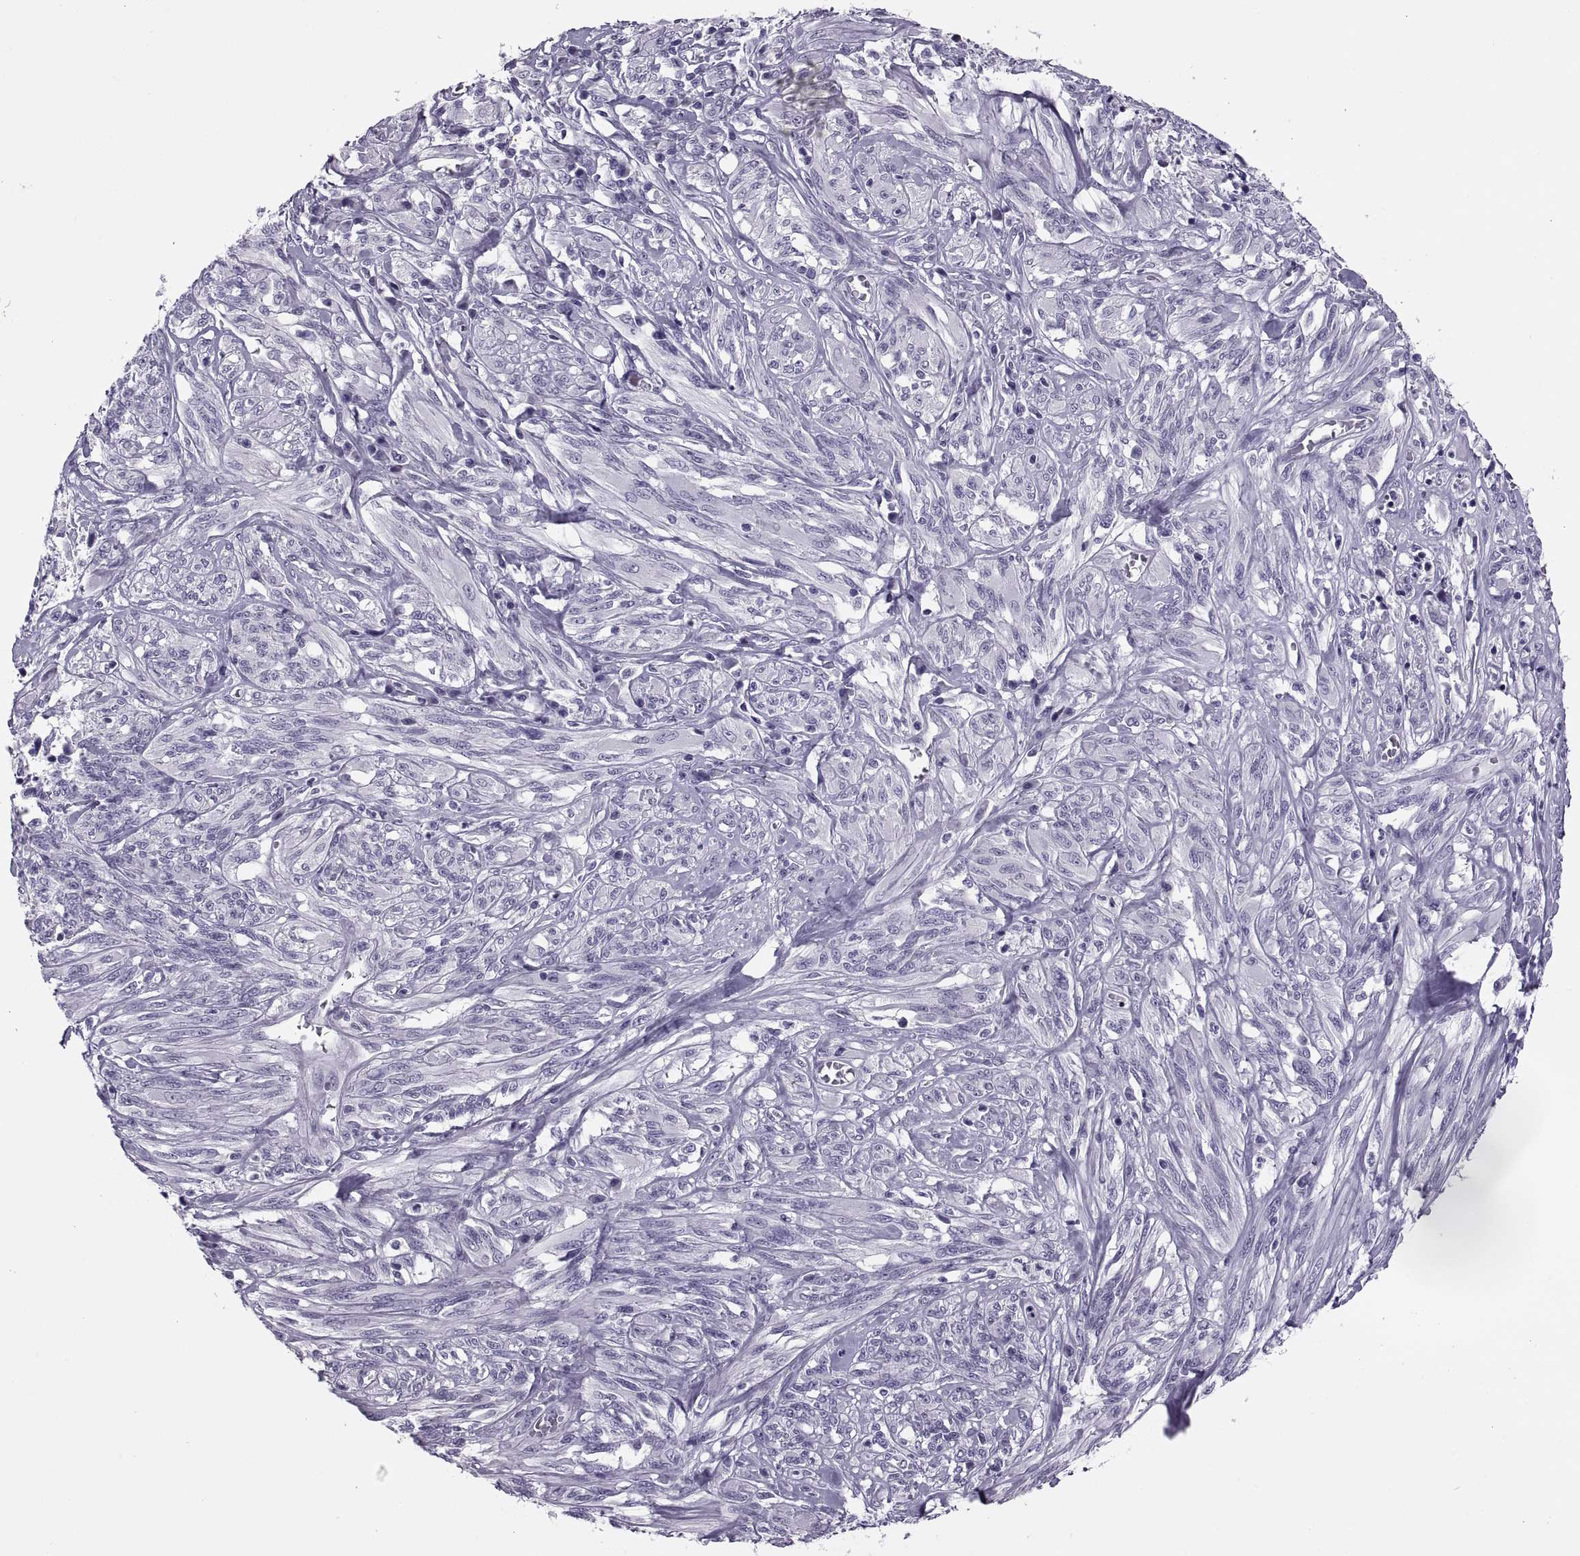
{"staining": {"intensity": "negative", "quantity": "none", "location": "none"}, "tissue": "melanoma", "cell_type": "Tumor cells", "image_type": "cancer", "snomed": [{"axis": "morphology", "description": "Malignant melanoma, NOS"}, {"axis": "topography", "description": "Skin"}], "caption": "IHC of malignant melanoma exhibits no staining in tumor cells.", "gene": "SYNGR4", "patient": {"sex": "female", "age": 91}}